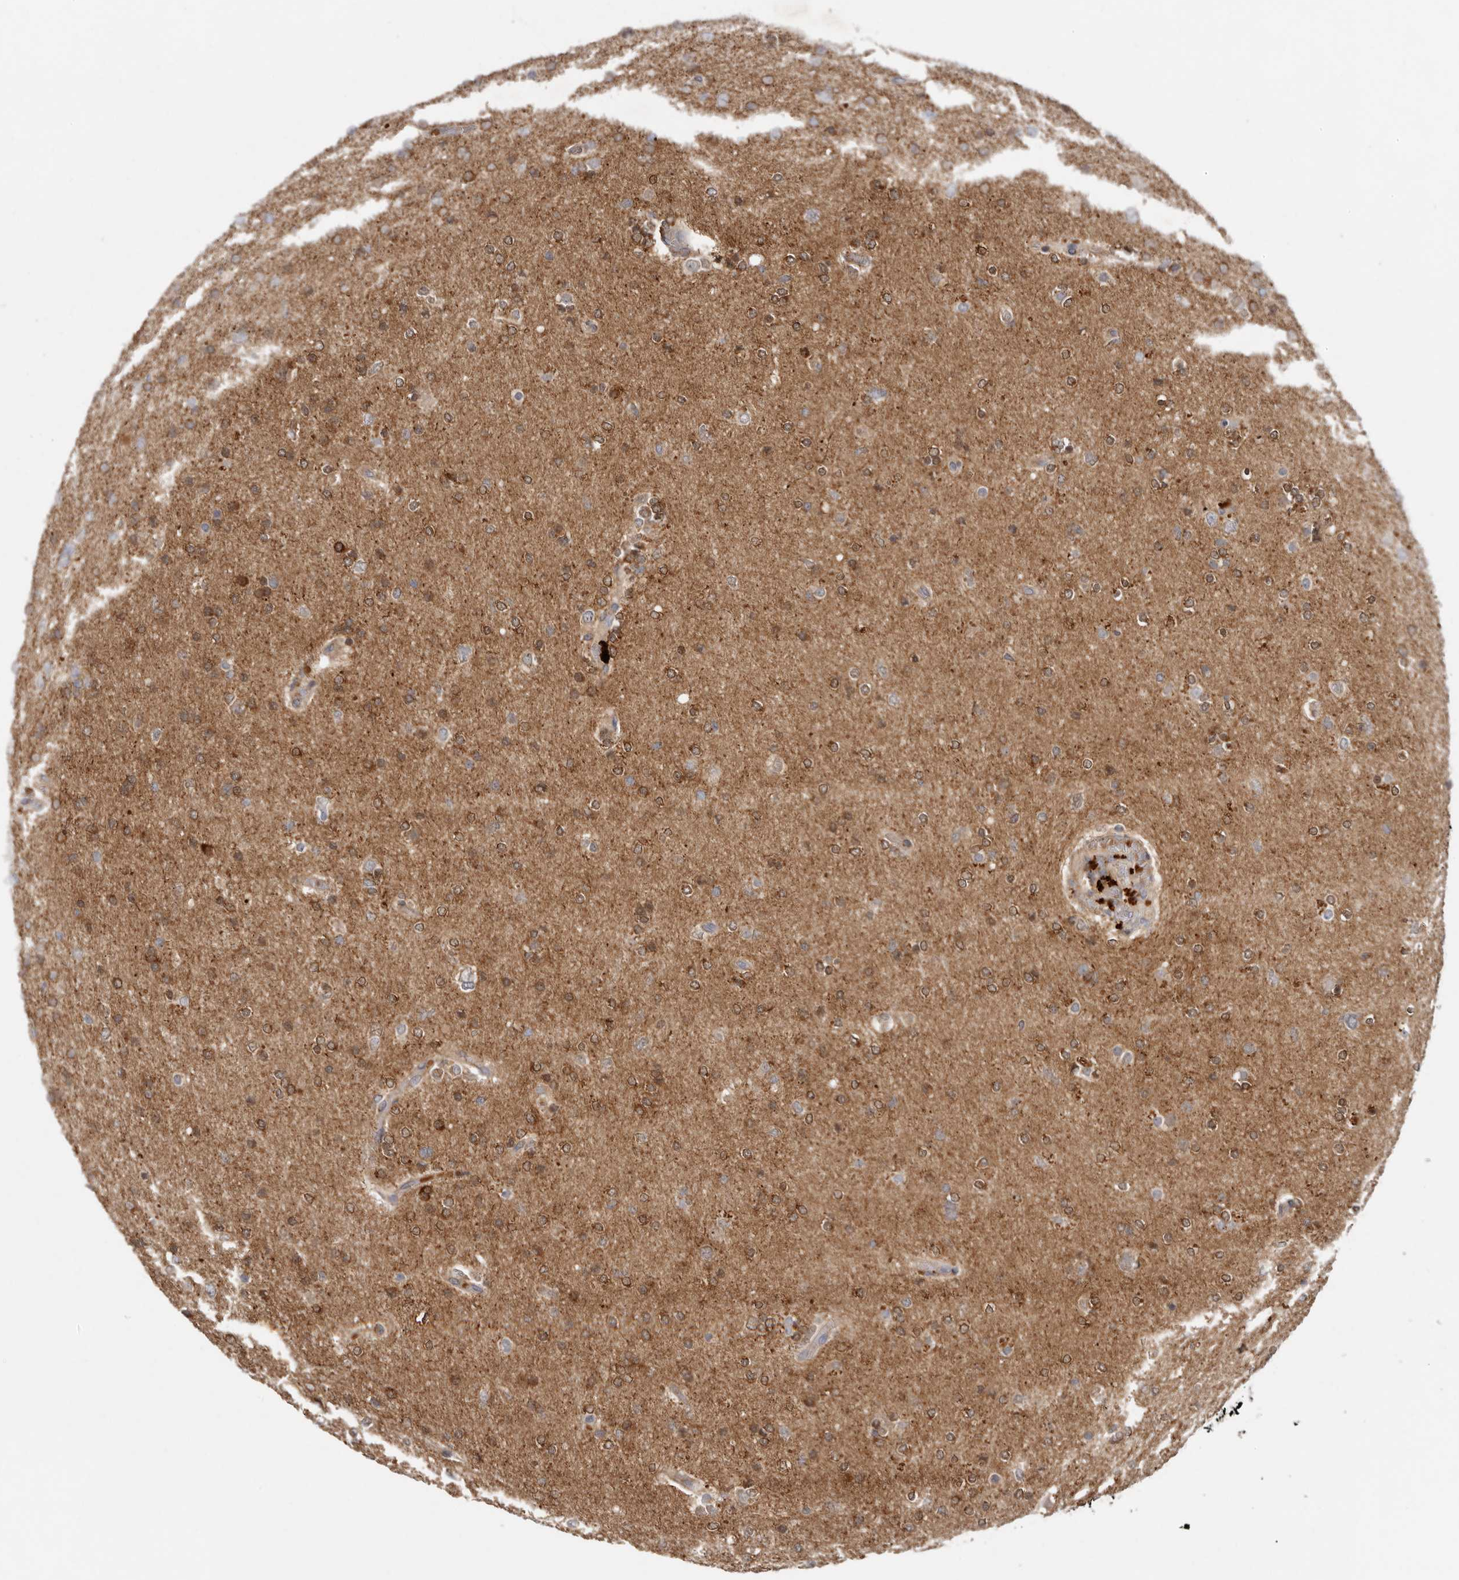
{"staining": {"intensity": "moderate", "quantity": "25%-75%", "location": "cytoplasmic/membranous"}, "tissue": "glioma", "cell_type": "Tumor cells", "image_type": "cancer", "snomed": [{"axis": "morphology", "description": "Glioma, malignant, High grade"}, {"axis": "topography", "description": "Cerebral cortex"}], "caption": "Immunohistochemical staining of human glioma reveals medium levels of moderate cytoplasmic/membranous expression in approximately 25%-75% of tumor cells.", "gene": "GOT1L1", "patient": {"sex": "female", "age": 36}}